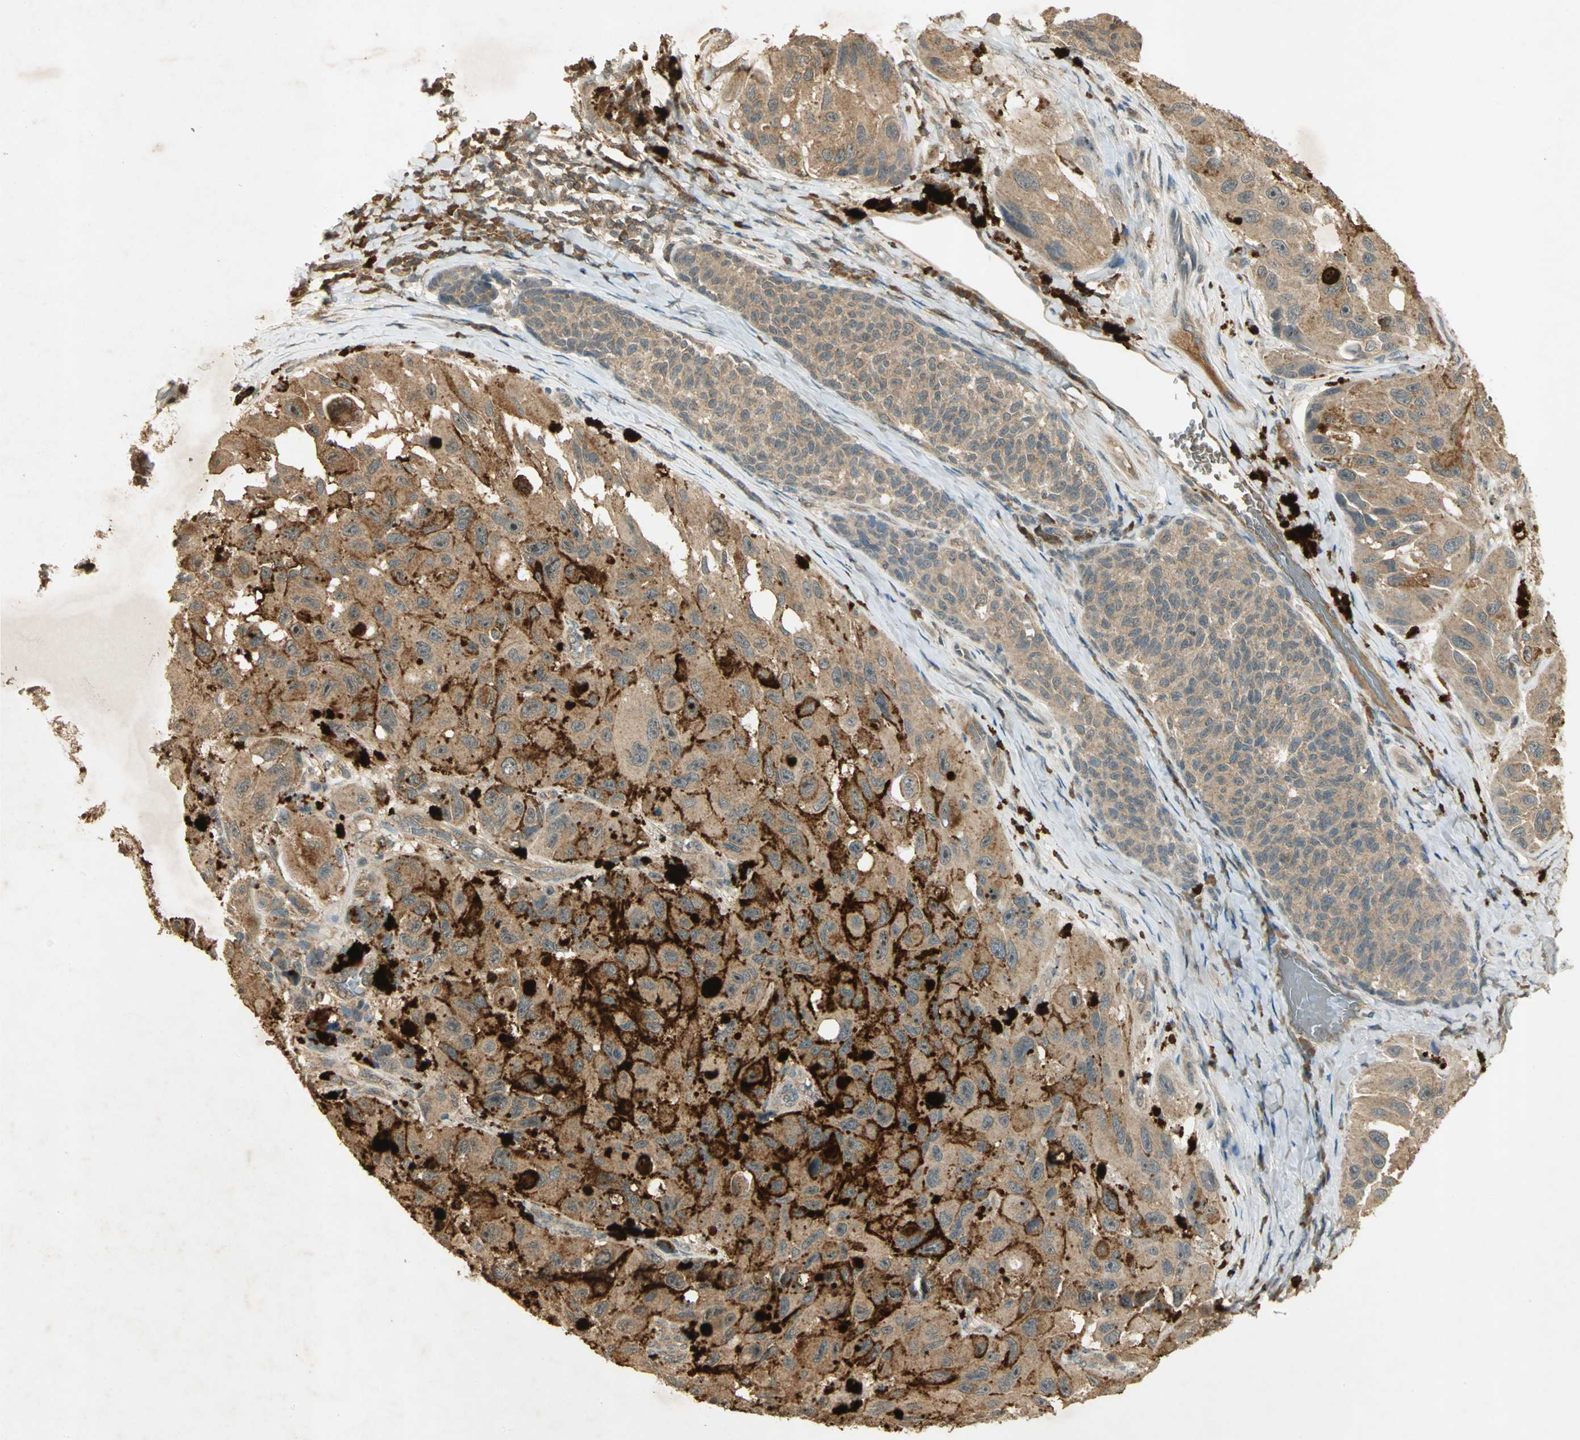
{"staining": {"intensity": "strong", "quantity": ">75%", "location": "cytoplasmic/membranous"}, "tissue": "melanoma", "cell_type": "Tumor cells", "image_type": "cancer", "snomed": [{"axis": "morphology", "description": "Malignant melanoma, NOS"}, {"axis": "topography", "description": "Skin"}], "caption": "This is a micrograph of immunohistochemistry (IHC) staining of melanoma, which shows strong positivity in the cytoplasmic/membranous of tumor cells.", "gene": "KEAP1", "patient": {"sex": "female", "age": 73}}